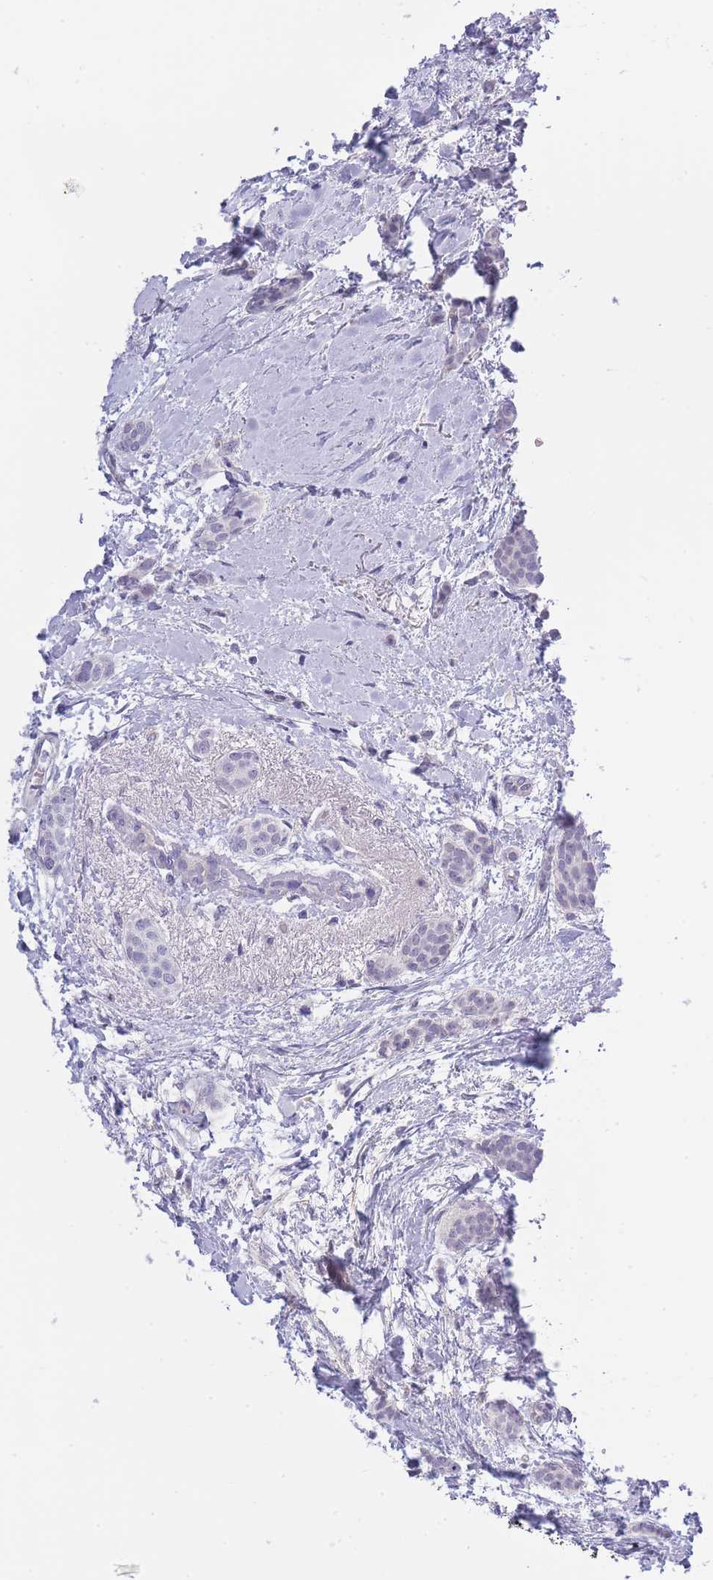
{"staining": {"intensity": "negative", "quantity": "none", "location": "none"}, "tissue": "breast cancer", "cell_type": "Tumor cells", "image_type": "cancer", "snomed": [{"axis": "morphology", "description": "Duct carcinoma"}, {"axis": "topography", "description": "Breast"}], "caption": "High power microscopy histopathology image of an immunohistochemistry (IHC) micrograph of breast invasive ductal carcinoma, revealing no significant staining in tumor cells.", "gene": "PRR23B", "patient": {"sex": "female", "age": 72}}